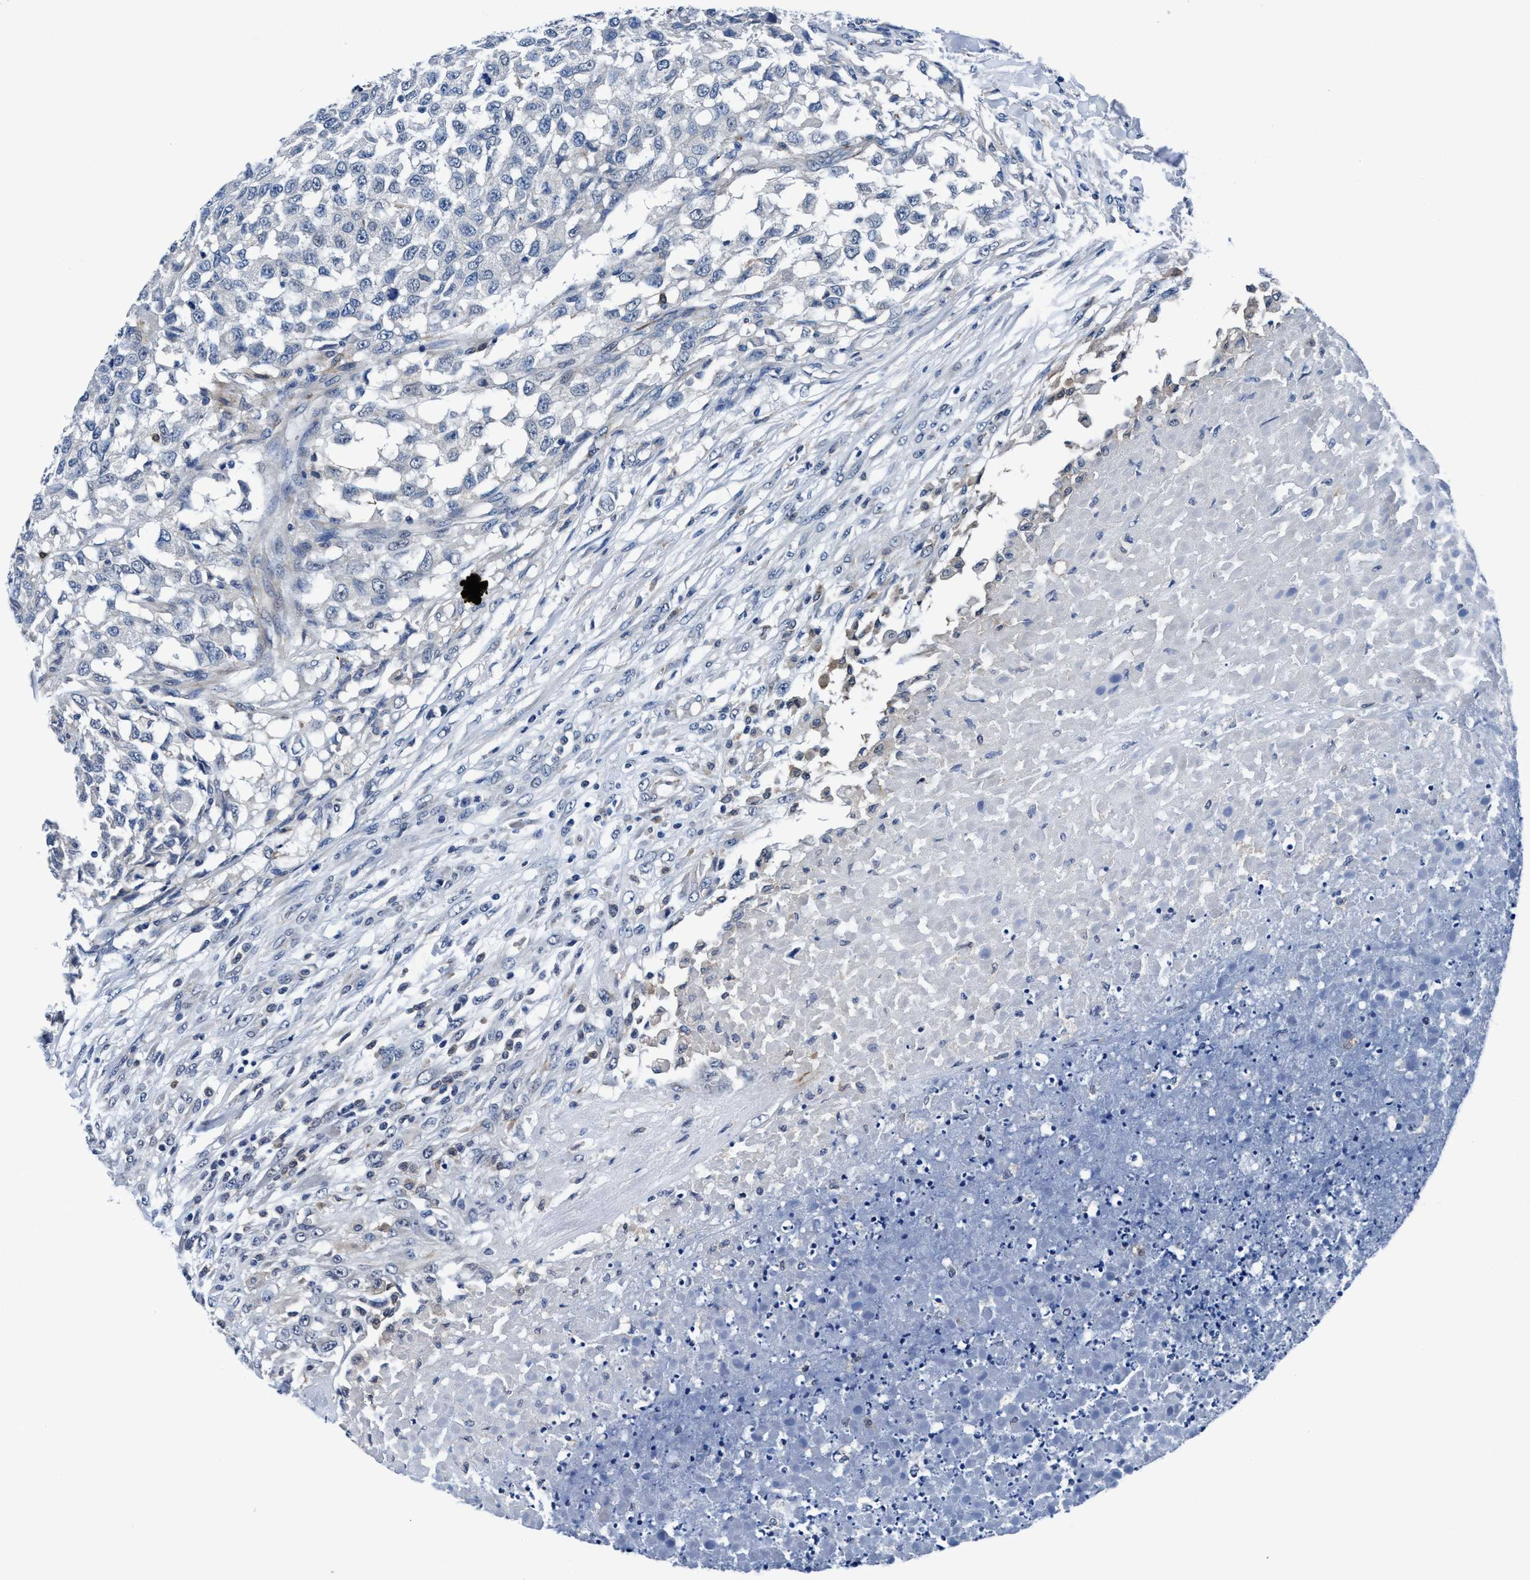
{"staining": {"intensity": "negative", "quantity": "none", "location": "none"}, "tissue": "testis cancer", "cell_type": "Tumor cells", "image_type": "cancer", "snomed": [{"axis": "morphology", "description": "Seminoma, NOS"}, {"axis": "topography", "description": "Testis"}], "caption": "Micrograph shows no protein expression in tumor cells of testis cancer tissue.", "gene": "TMEM94", "patient": {"sex": "male", "age": 59}}